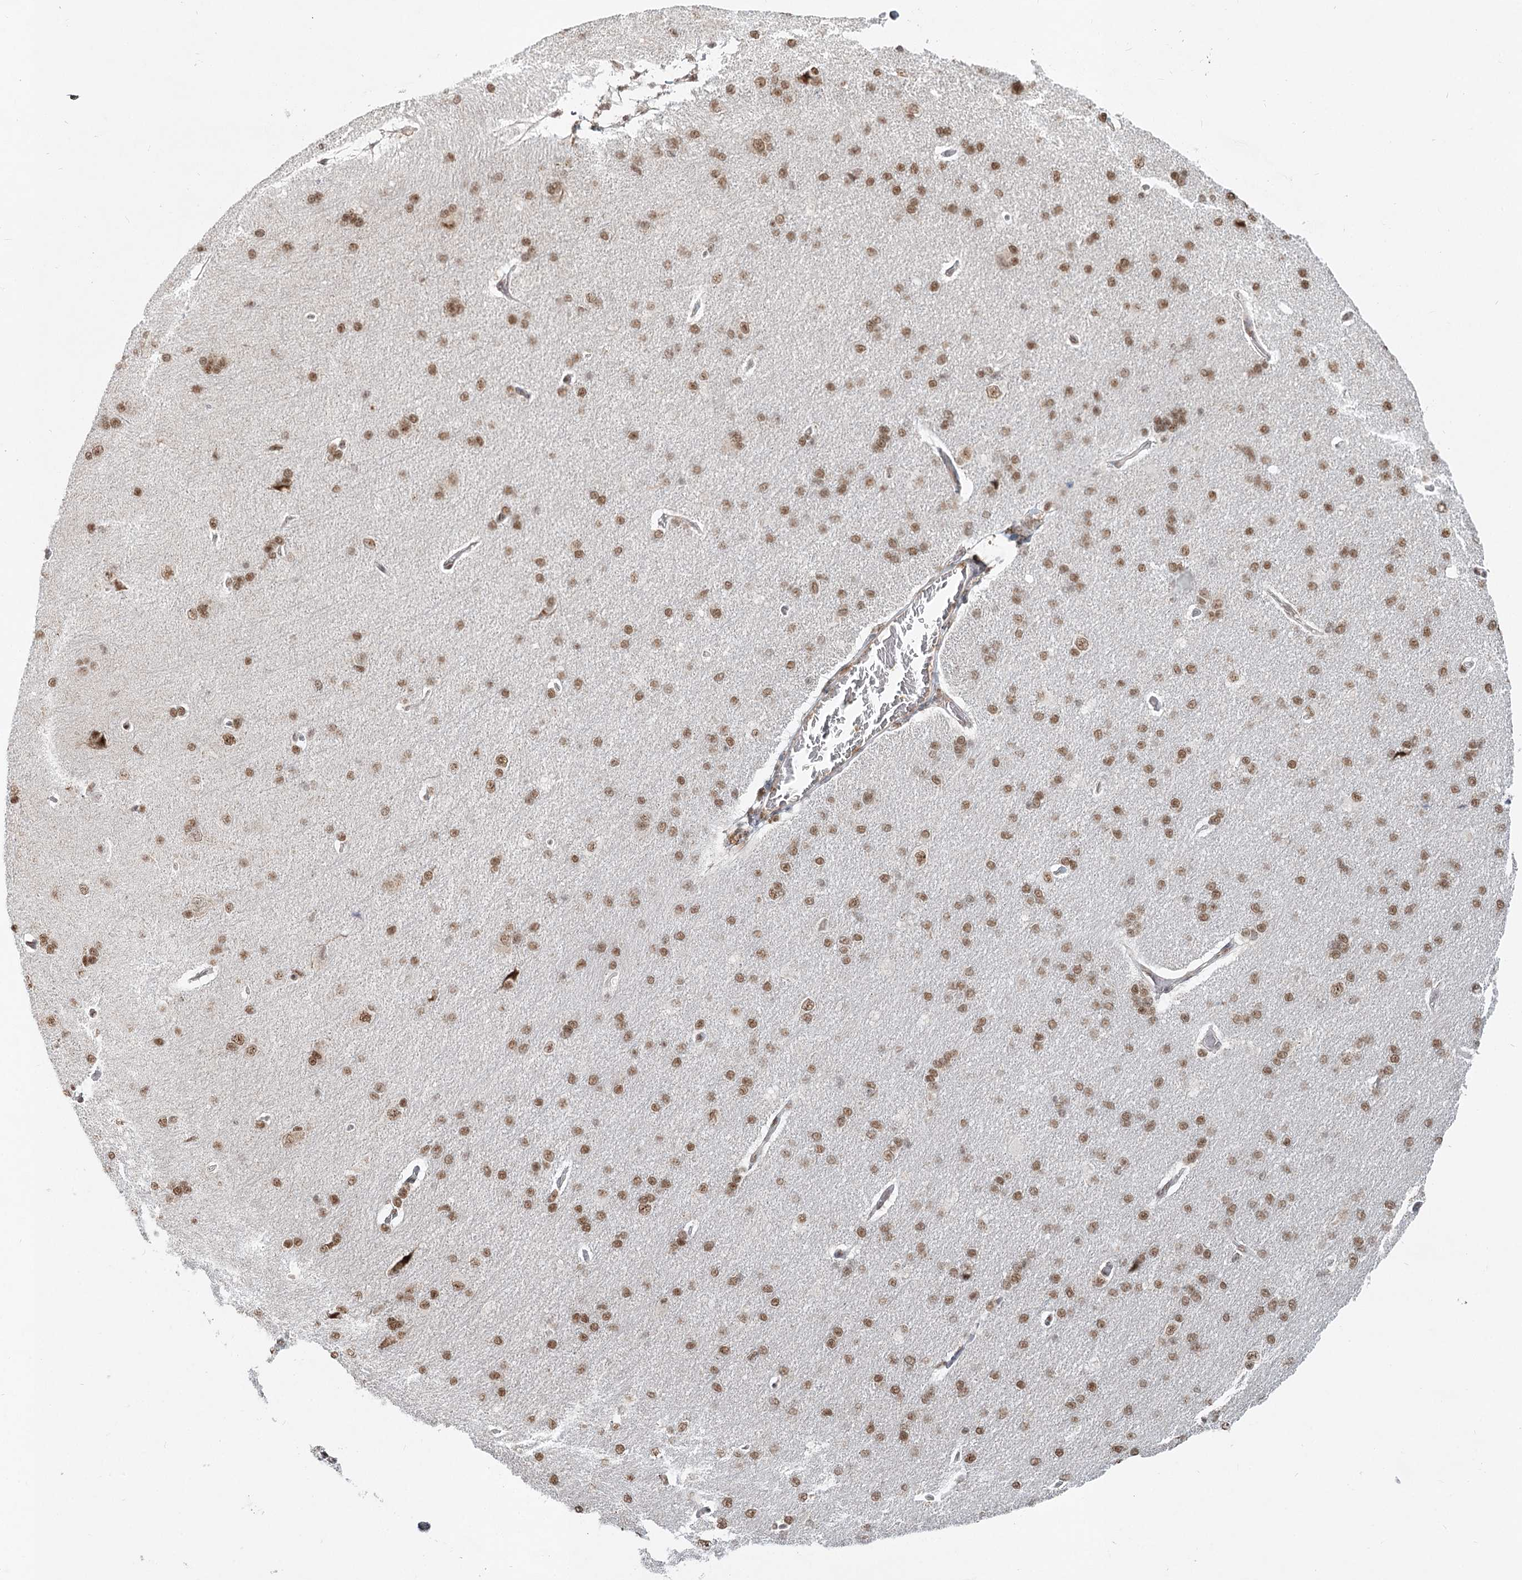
{"staining": {"intensity": "weak", "quantity": "<25%", "location": "nuclear"}, "tissue": "cerebral cortex", "cell_type": "Endothelial cells", "image_type": "normal", "snomed": [{"axis": "morphology", "description": "Normal tissue, NOS"}, {"axis": "topography", "description": "Cerebral cortex"}], "caption": "Endothelial cells show no significant protein positivity in unremarkable cerebral cortex. Brightfield microscopy of immunohistochemistry (IHC) stained with DAB (brown) and hematoxylin (blue), captured at high magnification.", "gene": "GPALPP1", "patient": {"sex": "male", "age": 62}}